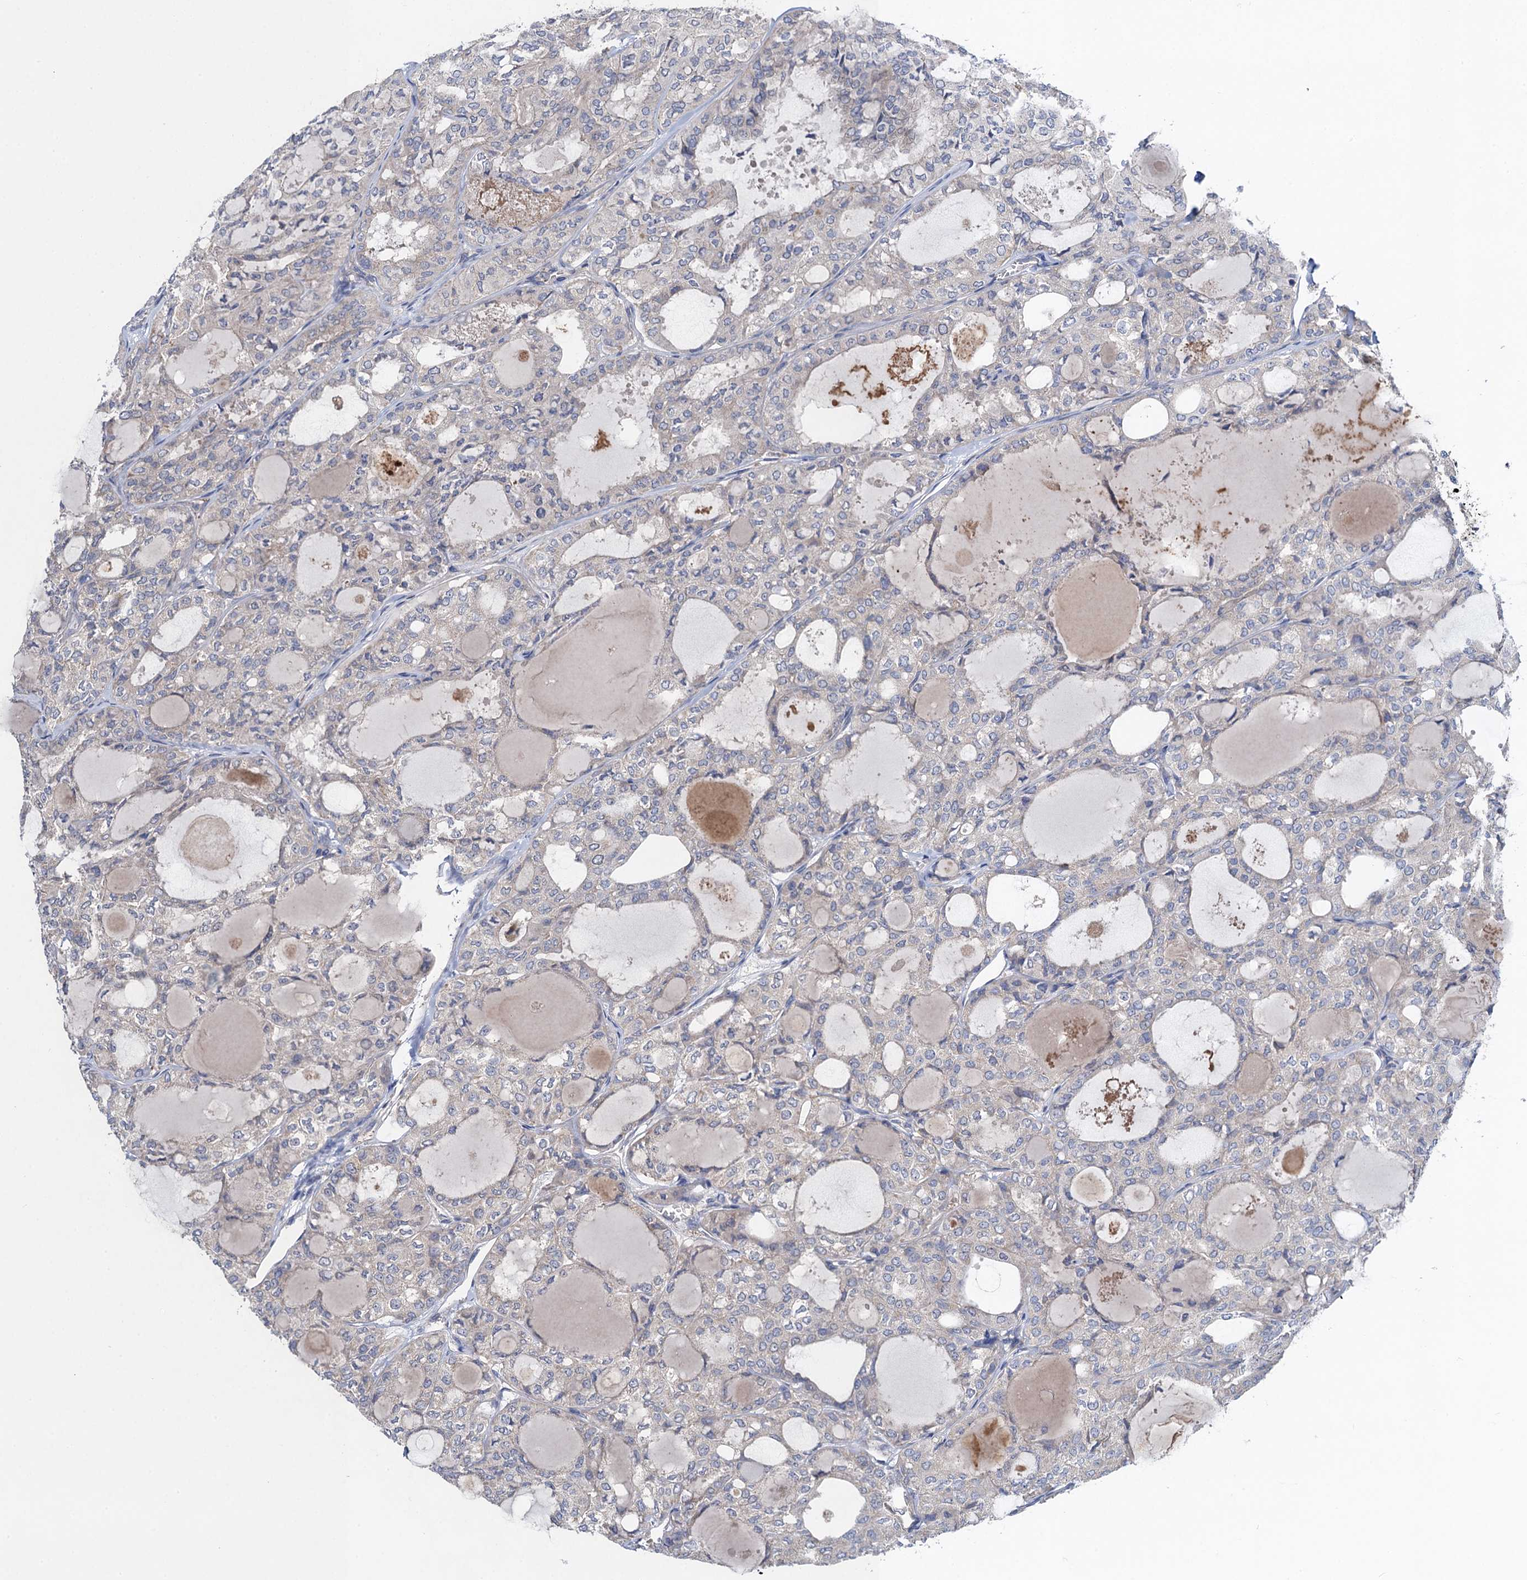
{"staining": {"intensity": "negative", "quantity": "none", "location": "none"}, "tissue": "thyroid cancer", "cell_type": "Tumor cells", "image_type": "cancer", "snomed": [{"axis": "morphology", "description": "Follicular adenoma carcinoma, NOS"}, {"axis": "topography", "description": "Thyroid gland"}], "caption": "Tumor cells show no significant protein positivity in follicular adenoma carcinoma (thyroid). (Stains: DAB (3,3'-diaminobenzidine) IHC with hematoxylin counter stain, Microscopy: brightfield microscopy at high magnification).", "gene": "SNAP29", "patient": {"sex": "male", "age": 75}}